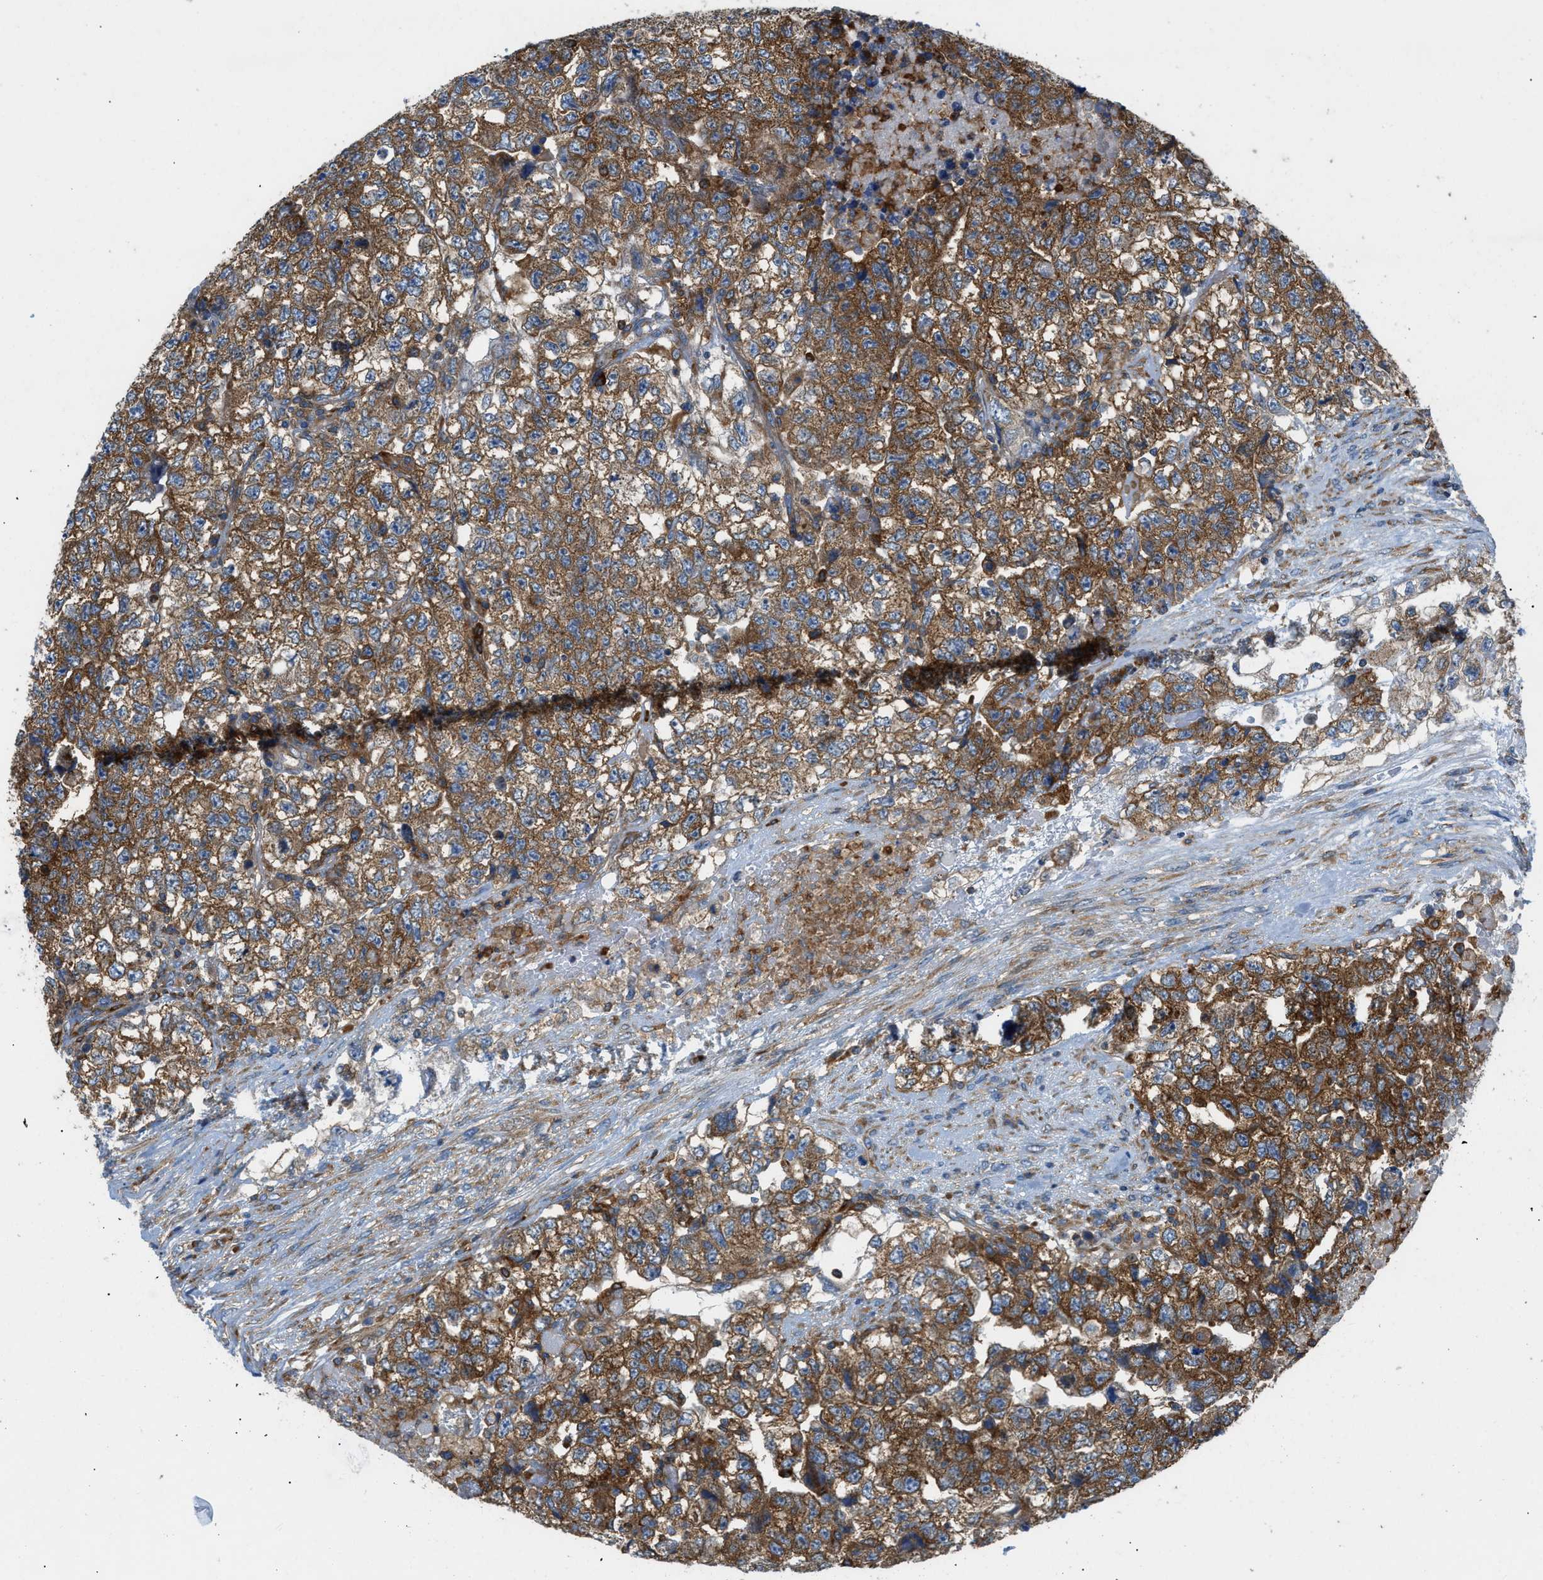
{"staining": {"intensity": "strong", "quantity": ">75%", "location": "cytoplasmic/membranous"}, "tissue": "testis cancer", "cell_type": "Tumor cells", "image_type": "cancer", "snomed": [{"axis": "morphology", "description": "Carcinoma, Embryonal, NOS"}, {"axis": "topography", "description": "Testis"}], "caption": "Brown immunohistochemical staining in testis cancer (embryonal carcinoma) displays strong cytoplasmic/membranous expression in about >75% of tumor cells.", "gene": "GPAT4", "patient": {"sex": "male", "age": 36}}